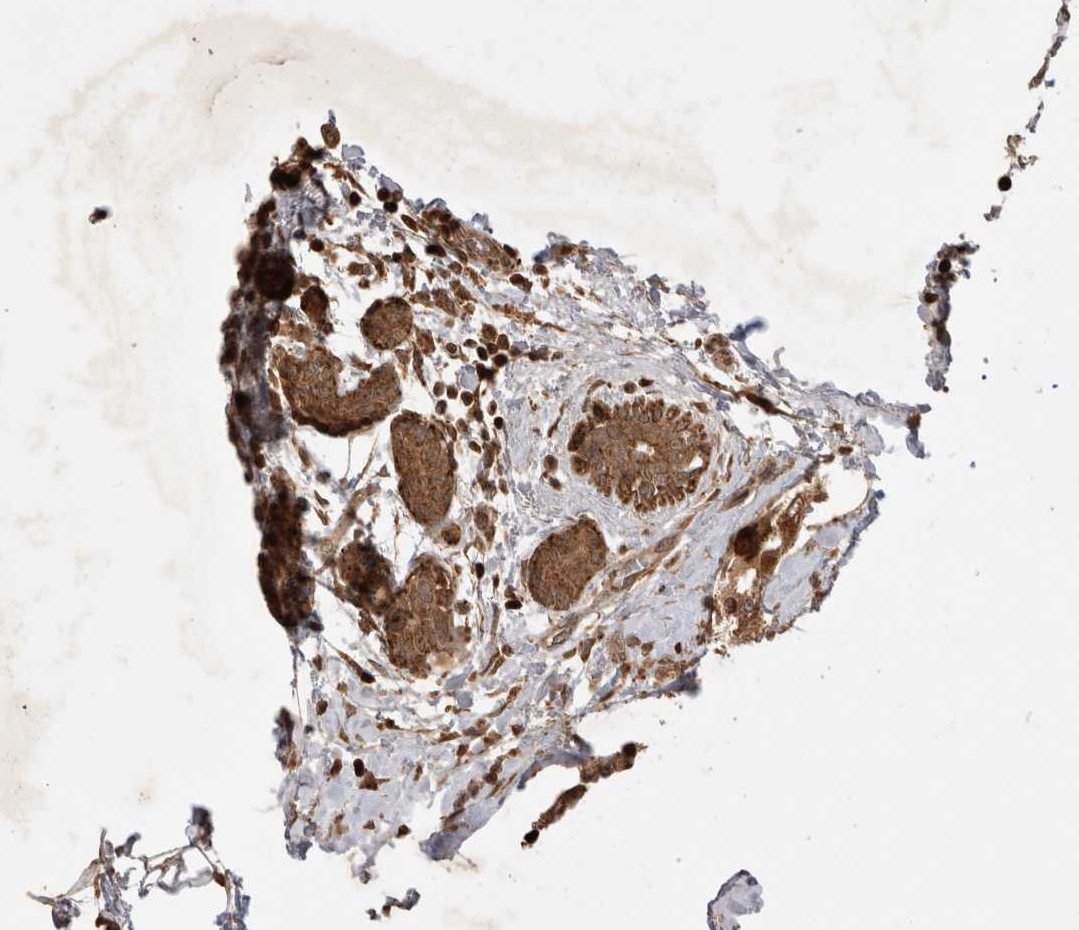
{"staining": {"intensity": "moderate", "quantity": ">75%", "location": "cytoplasmic/membranous"}, "tissue": "breast cancer", "cell_type": "Tumor cells", "image_type": "cancer", "snomed": [{"axis": "morphology", "description": "Normal tissue, NOS"}, {"axis": "morphology", "description": "Duct carcinoma"}, {"axis": "topography", "description": "Breast"}], "caption": "Human breast cancer stained with a protein marker shows moderate staining in tumor cells.", "gene": "FAM221A", "patient": {"sex": "female", "age": 37}}